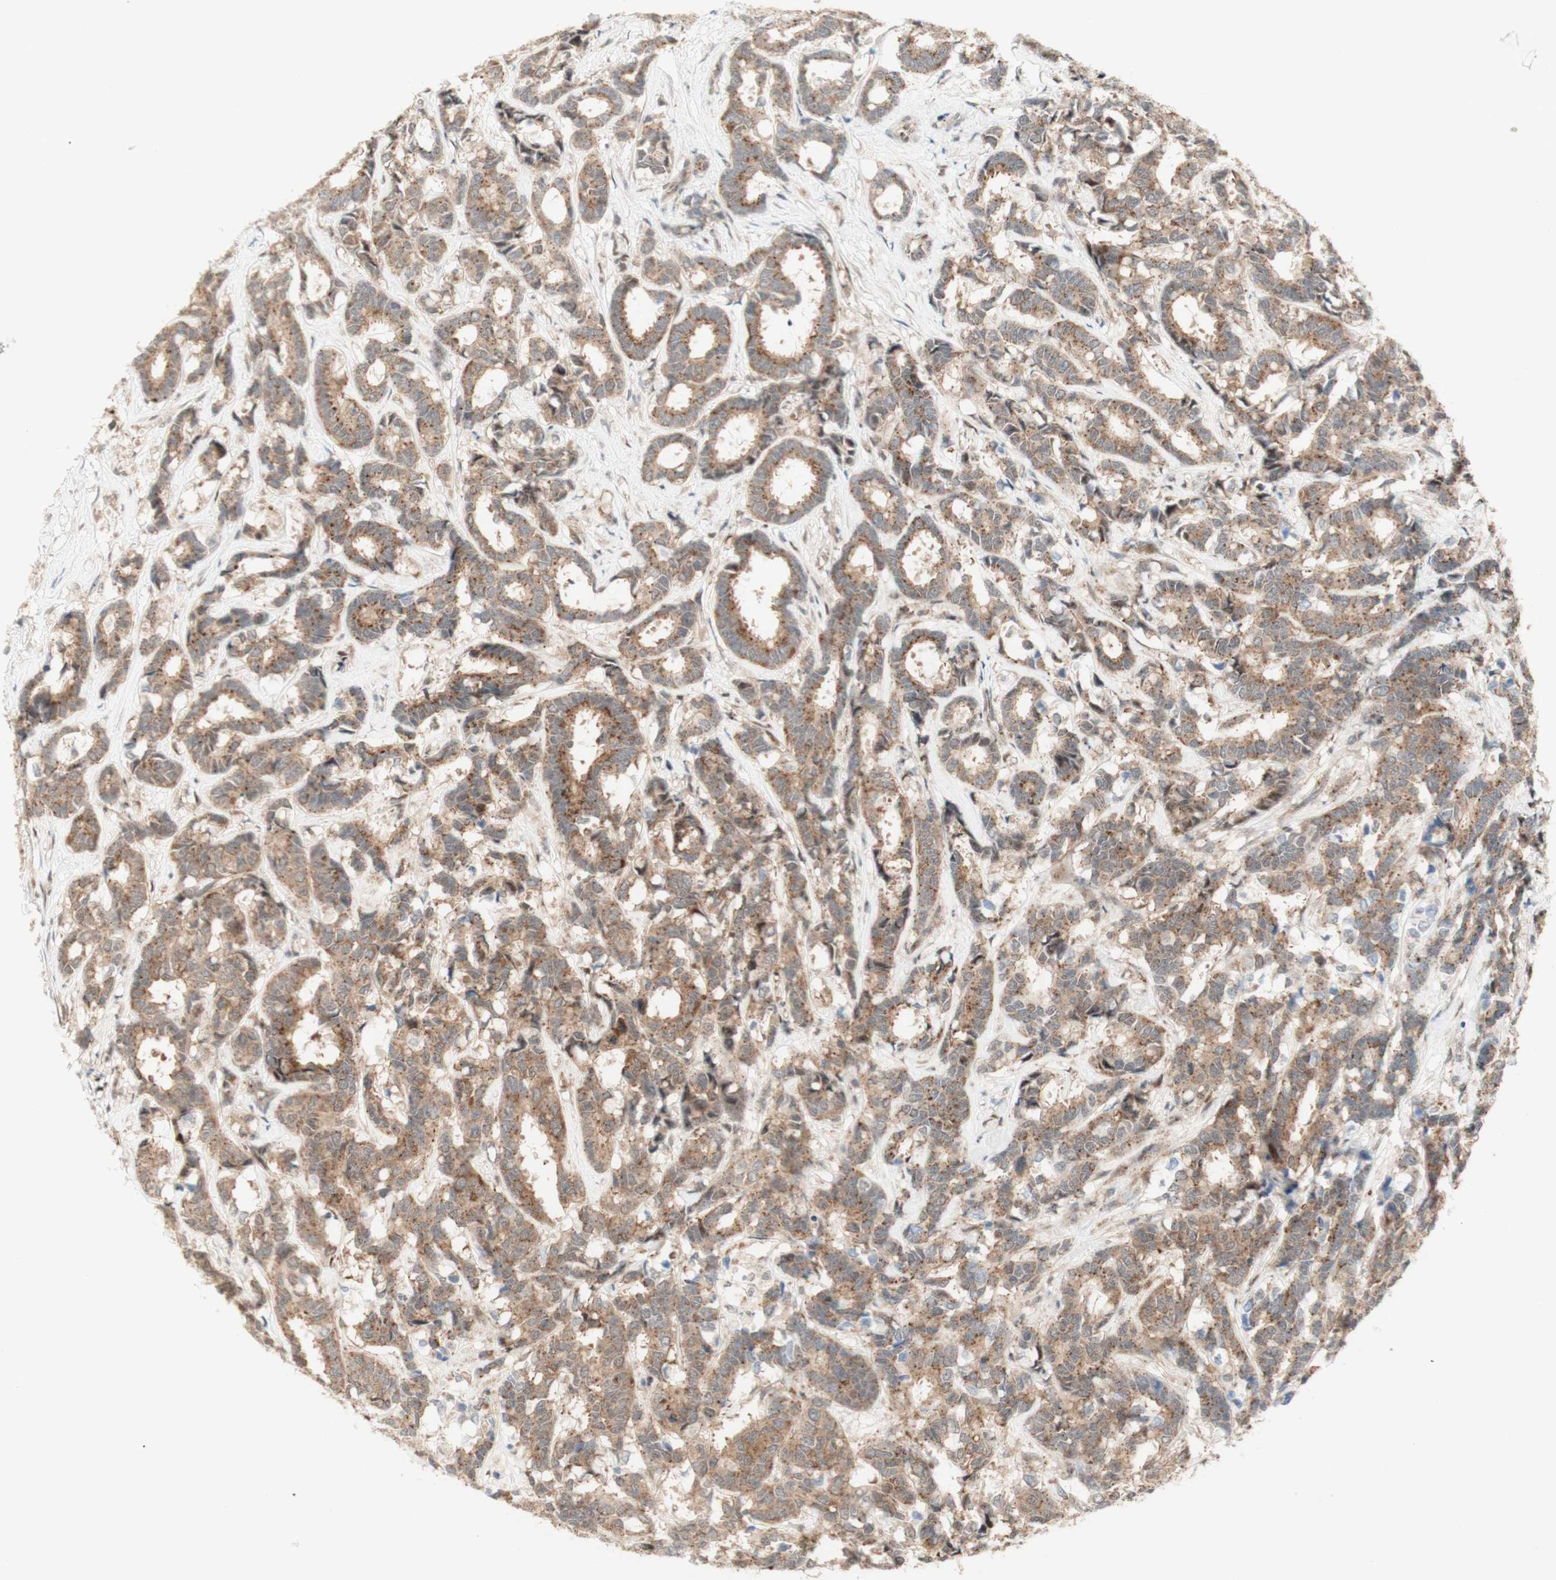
{"staining": {"intensity": "moderate", "quantity": ">75%", "location": "cytoplasmic/membranous"}, "tissue": "breast cancer", "cell_type": "Tumor cells", "image_type": "cancer", "snomed": [{"axis": "morphology", "description": "Duct carcinoma"}, {"axis": "topography", "description": "Breast"}], "caption": "There is medium levels of moderate cytoplasmic/membranous staining in tumor cells of infiltrating ductal carcinoma (breast), as demonstrated by immunohistochemical staining (brown color).", "gene": "CYLD", "patient": {"sex": "female", "age": 87}}